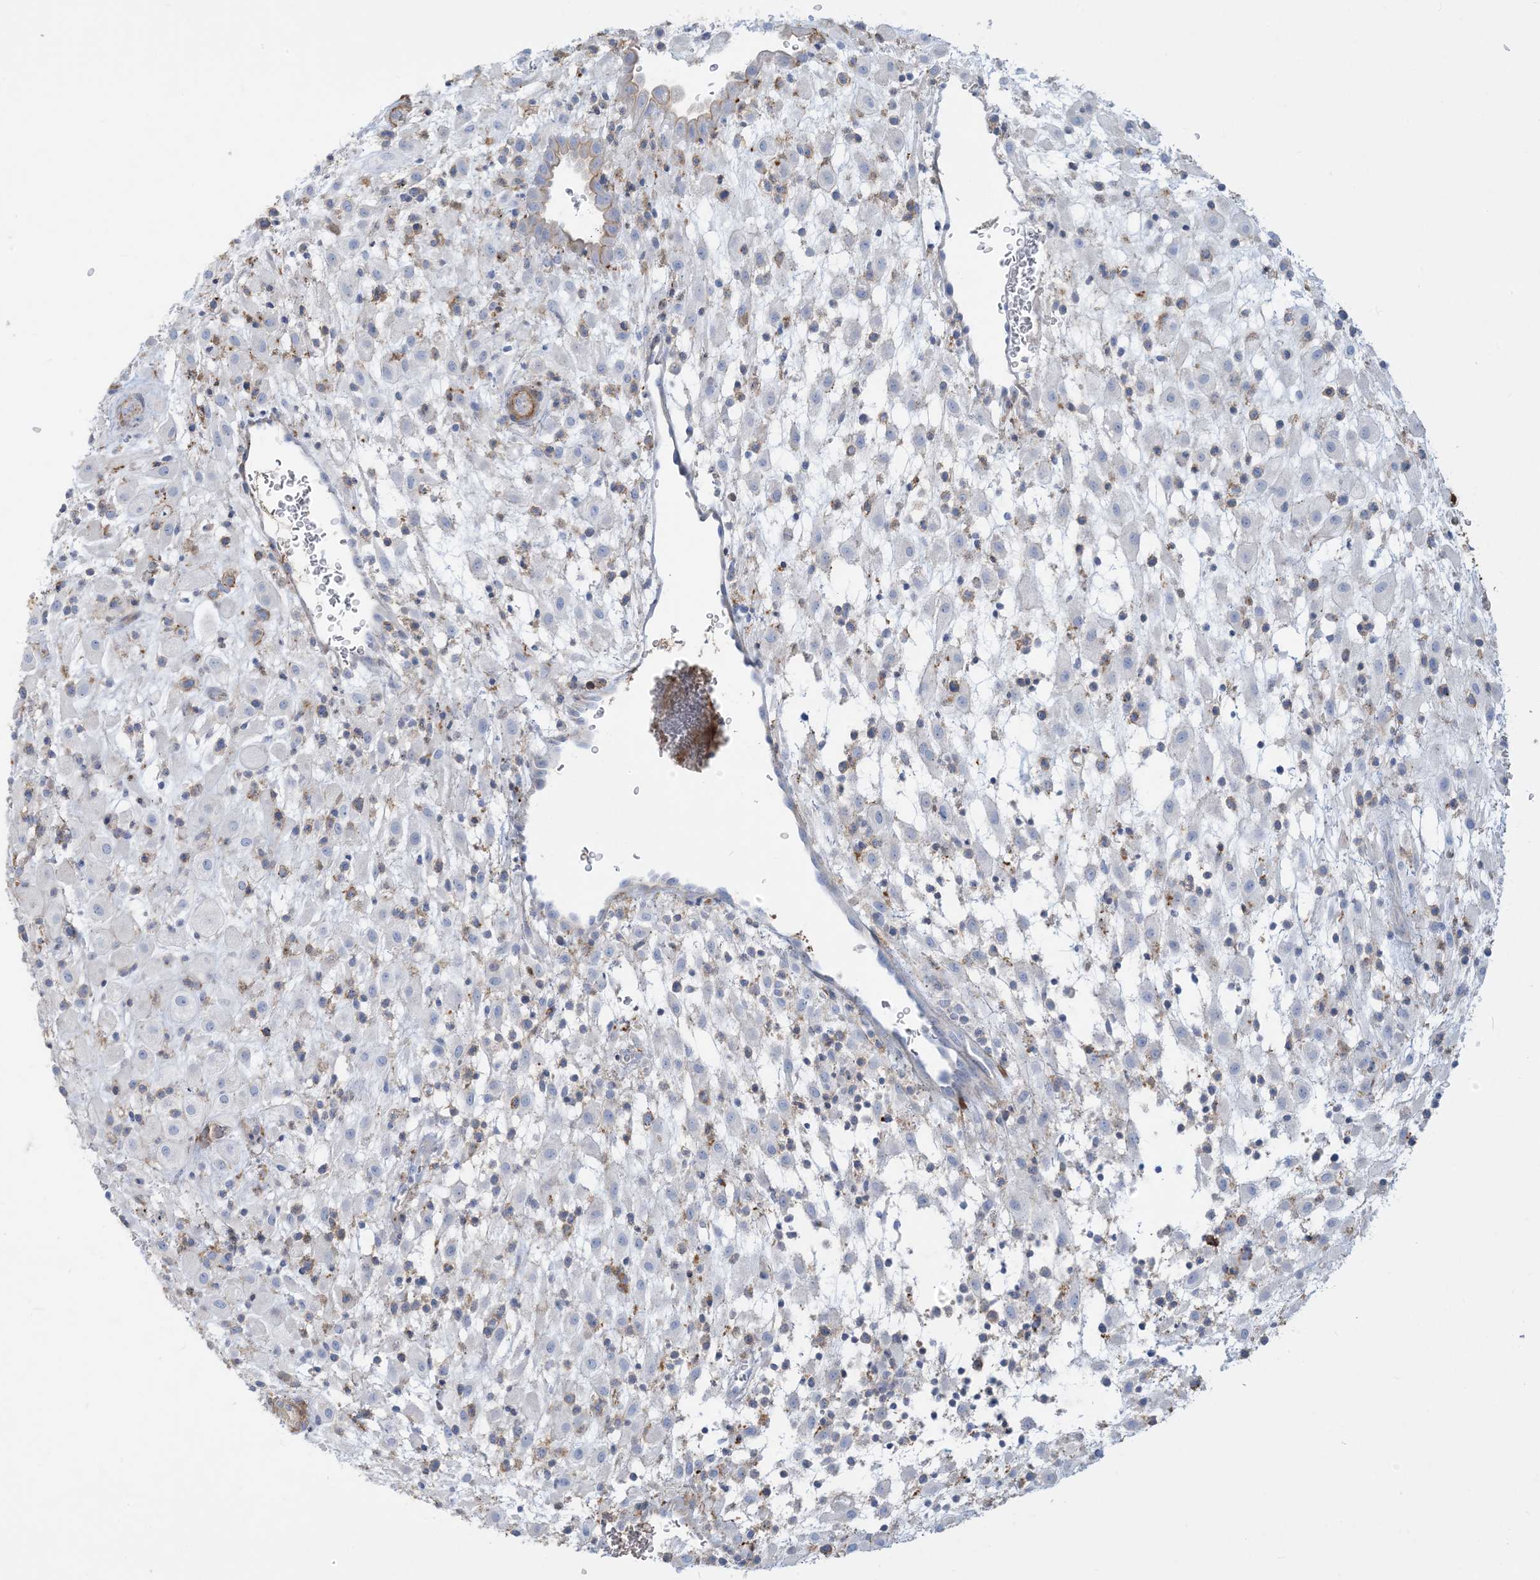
{"staining": {"intensity": "negative", "quantity": "none", "location": "none"}, "tissue": "placenta", "cell_type": "Decidual cells", "image_type": "normal", "snomed": [{"axis": "morphology", "description": "Normal tissue, NOS"}, {"axis": "topography", "description": "Placenta"}], "caption": "An IHC photomicrograph of unremarkable placenta is shown. There is no staining in decidual cells of placenta. (DAB IHC visualized using brightfield microscopy, high magnification).", "gene": "GTF3C2", "patient": {"sex": "female", "age": 35}}